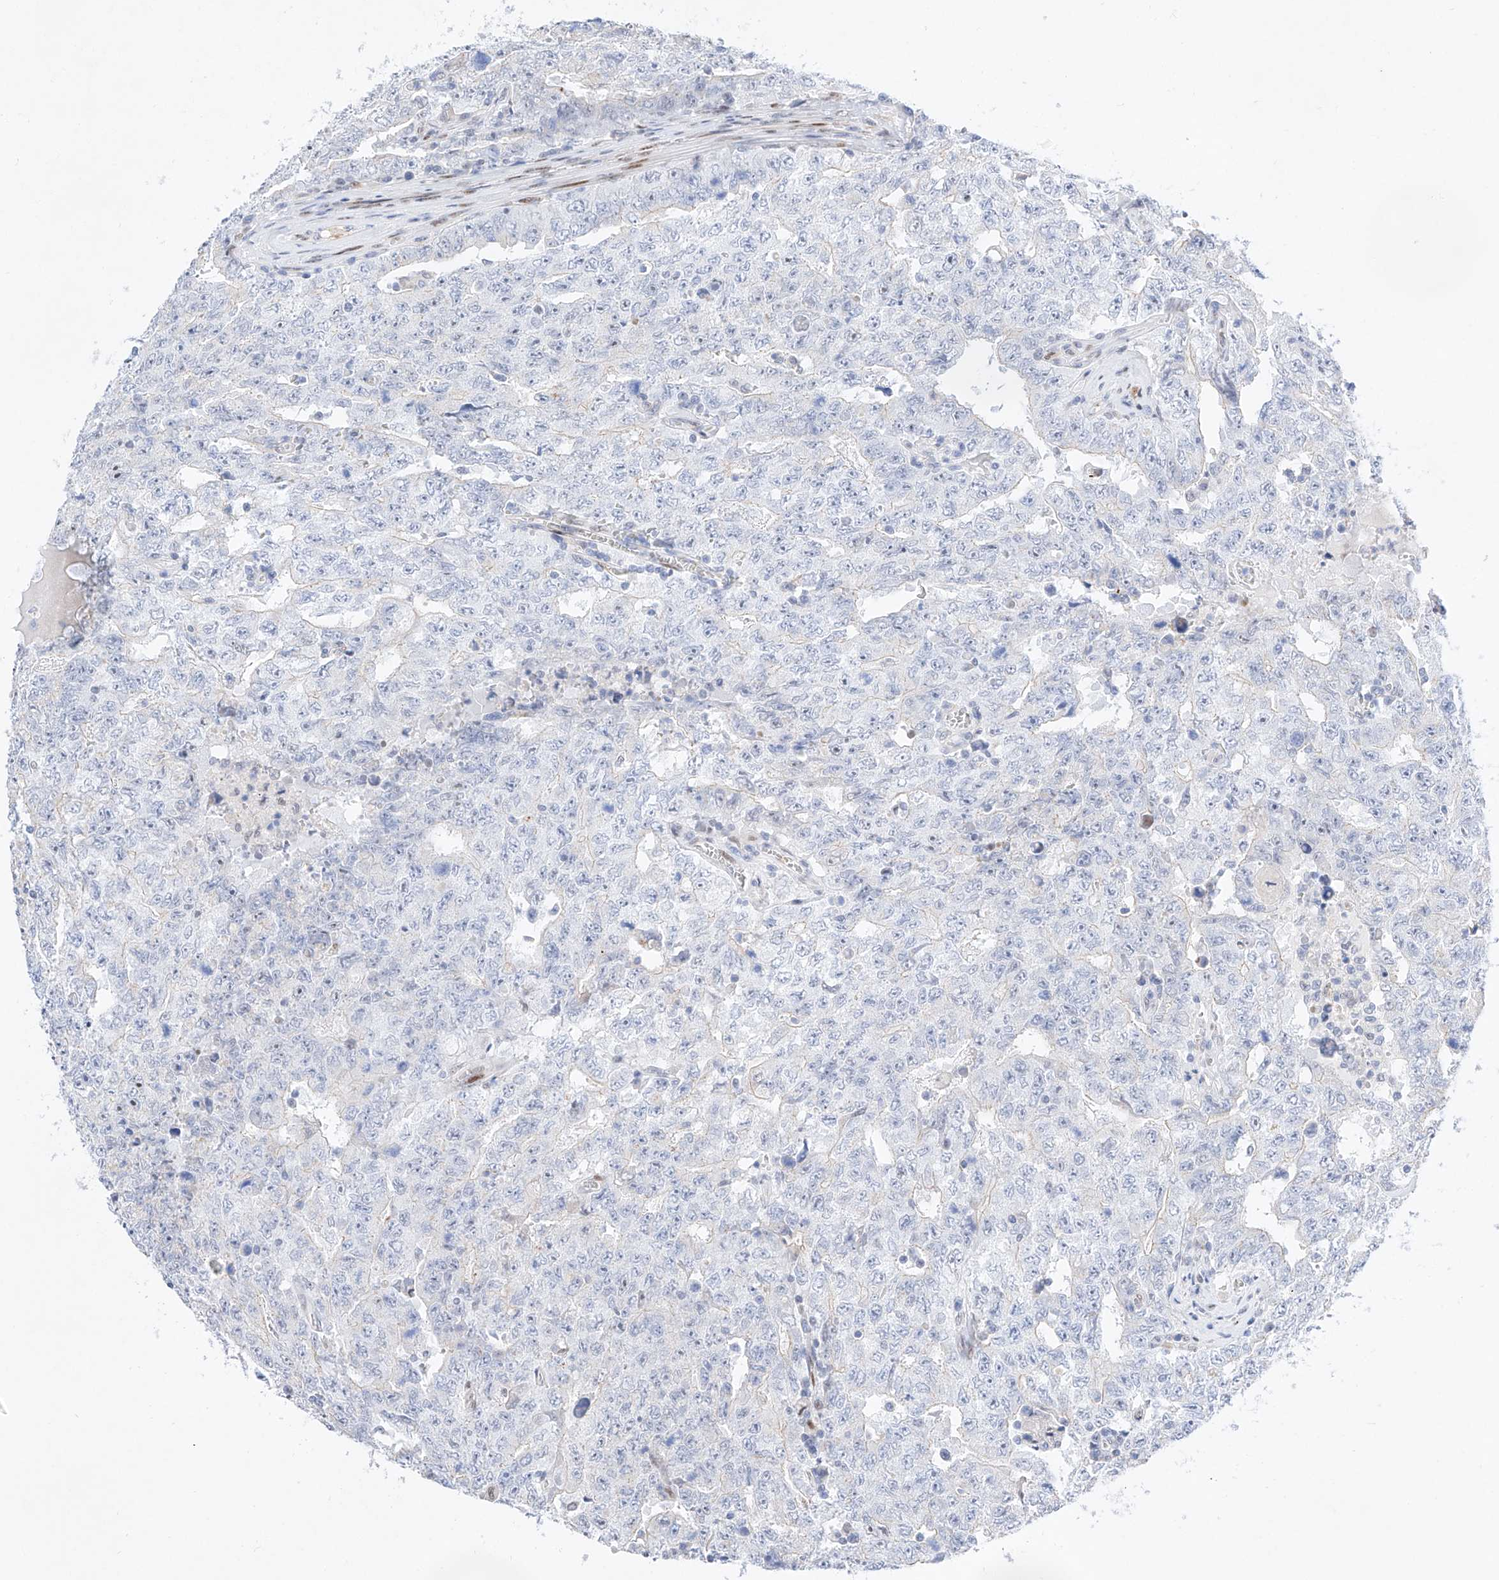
{"staining": {"intensity": "negative", "quantity": "none", "location": "none"}, "tissue": "testis cancer", "cell_type": "Tumor cells", "image_type": "cancer", "snomed": [{"axis": "morphology", "description": "Carcinoma, Embryonal, NOS"}, {"axis": "topography", "description": "Testis"}], "caption": "IHC of testis embryonal carcinoma exhibits no positivity in tumor cells.", "gene": "NT5C3B", "patient": {"sex": "male", "age": 26}}